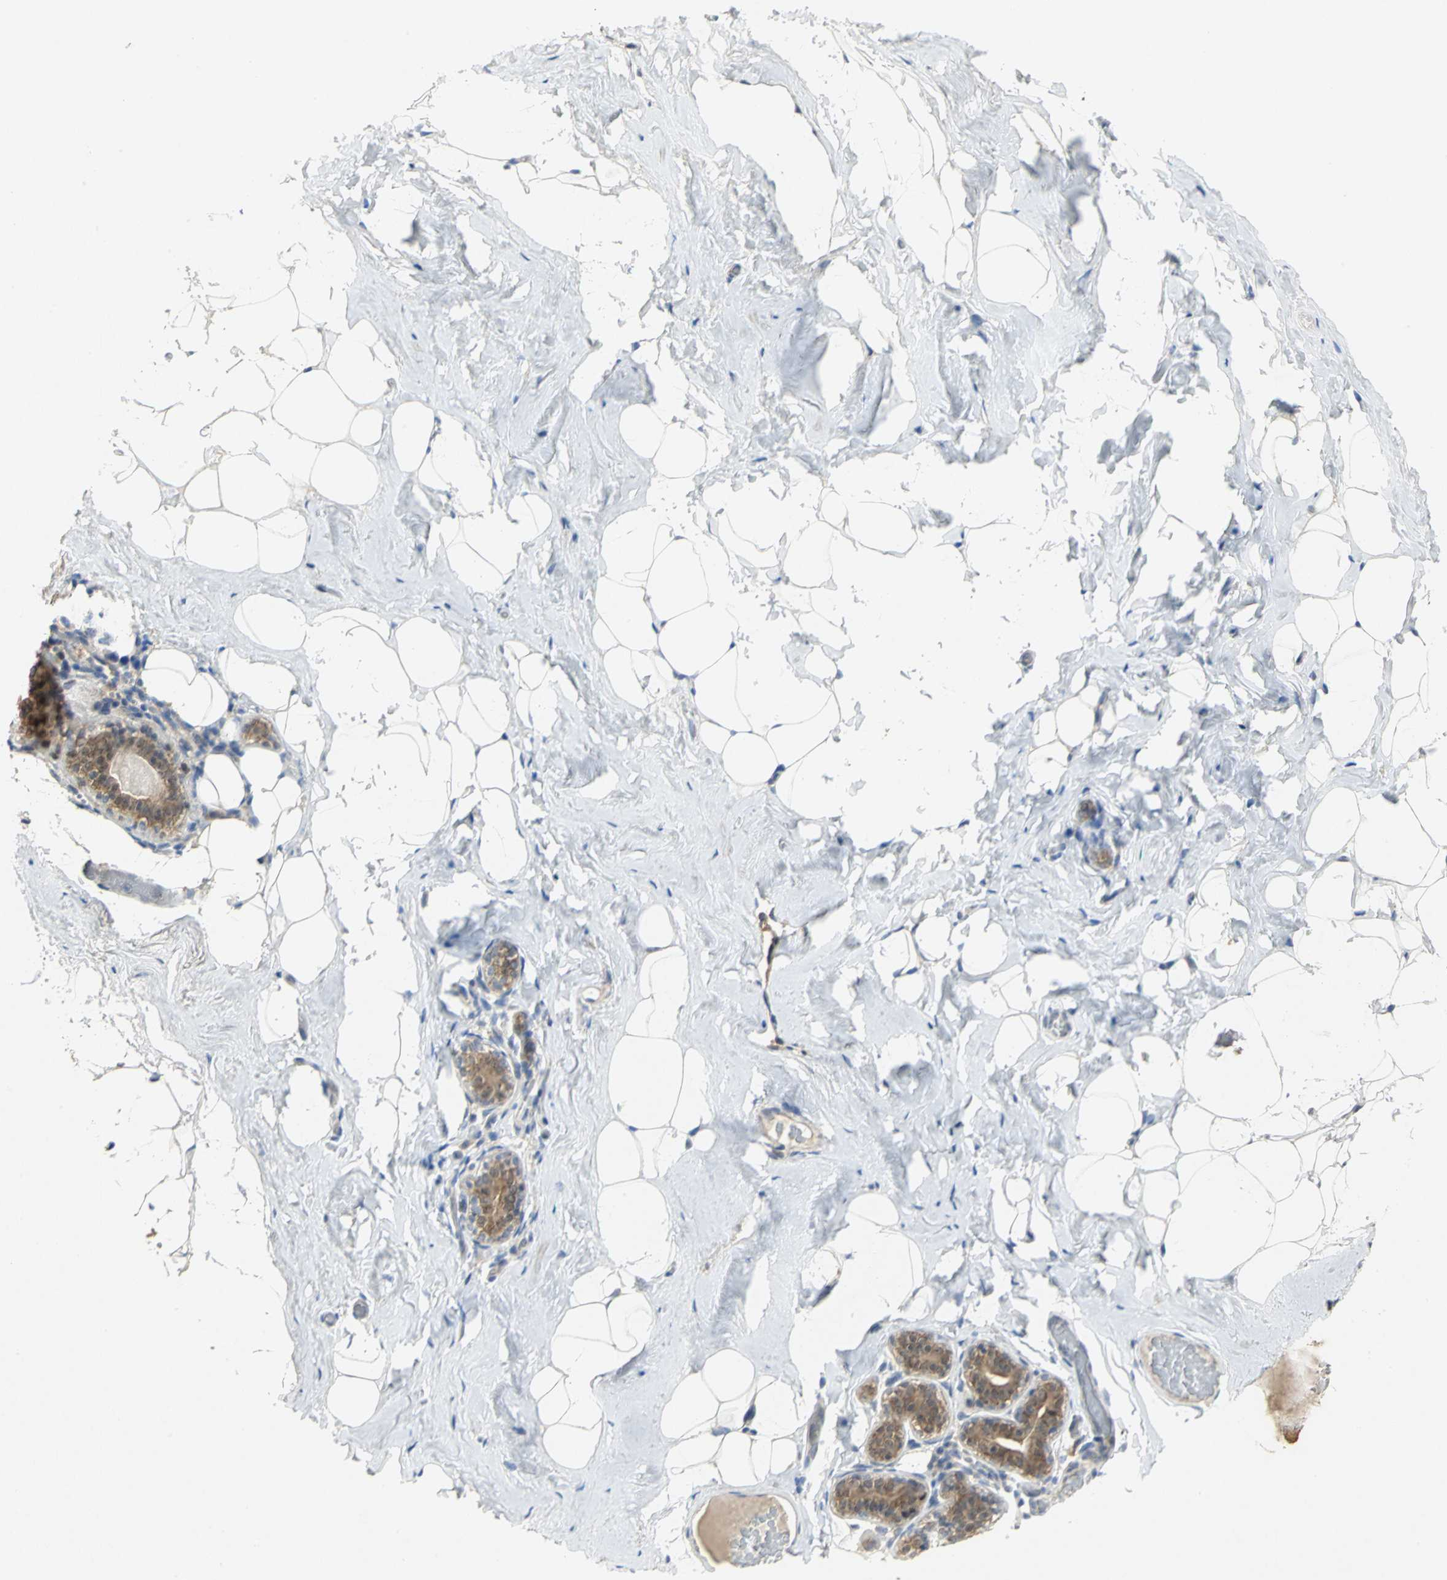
{"staining": {"intensity": "weak", "quantity": "<25%", "location": "cytoplasmic/membranous"}, "tissue": "breast", "cell_type": "Adipocytes", "image_type": "normal", "snomed": [{"axis": "morphology", "description": "Normal tissue, NOS"}, {"axis": "topography", "description": "Breast"}, {"axis": "topography", "description": "Soft tissue"}], "caption": "DAB (3,3'-diaminobenzidine) immunohistochemical staining of normal human breast displays no significant positivity in adipocytes.", "gene": "PPIA", "patient": {"sex": "female", "age": 75}}